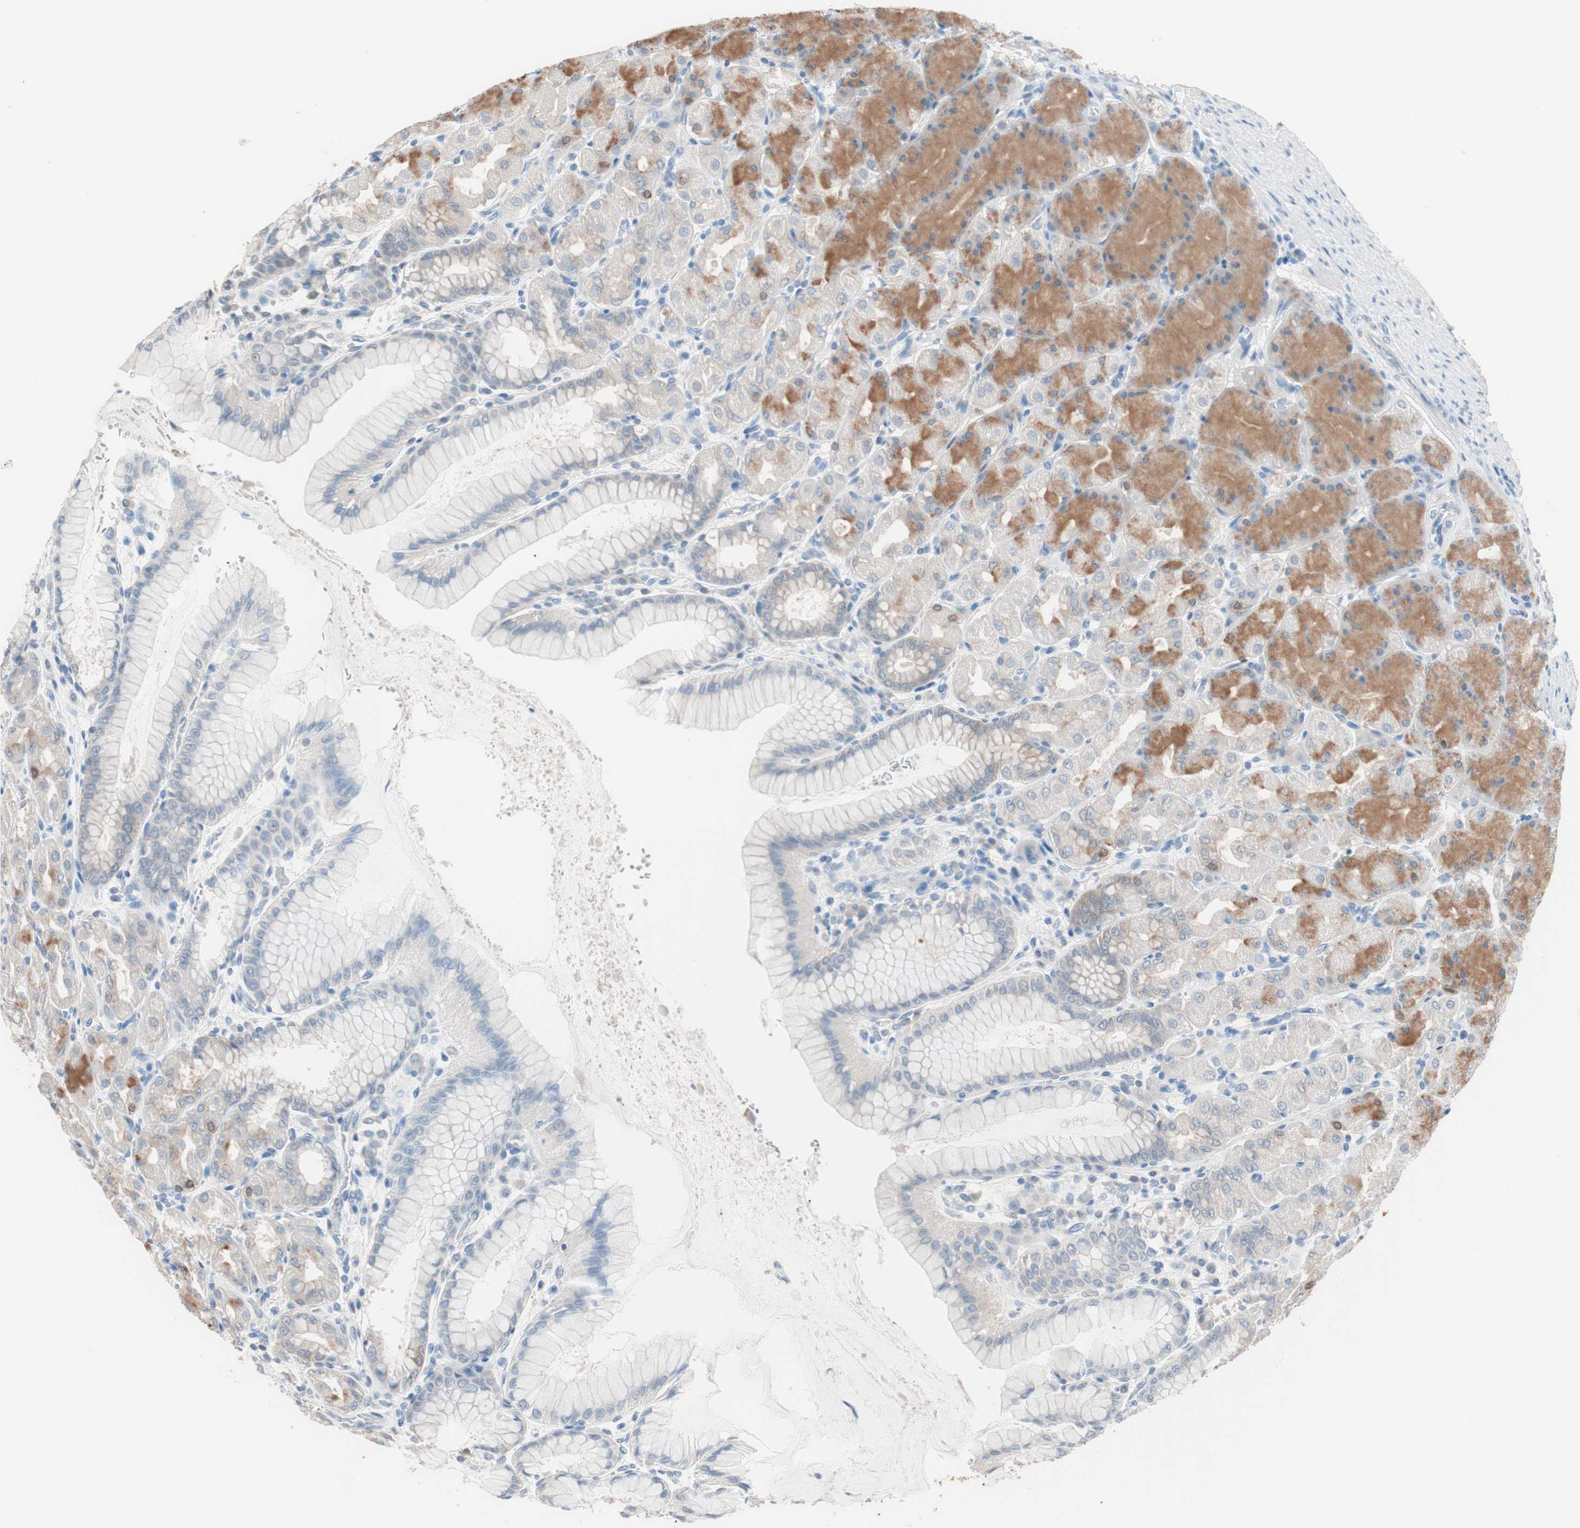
{"staining": {"intensity": "moderate", "quantity": "25%-75%", "location": "cytoplasmic/membranous"}, "tissue": "stomach", "cell_type": "Glandular cells", "image_type": "normal", "snomed": [{"axis": "morphology", "description": "Normal tissue, NOS"}, {"axis": "topography", "description": "Stomach, upper"}], "caption": "This photomicrograph exhibits immunohistochemistry (IHC) staining of normal human stomach, with medium moderate cytoplasmic/membranous staining in about 25%-75% of glandular cells.", "gene": "VIL1", "patient": {"sex": "female", "age": 56}}